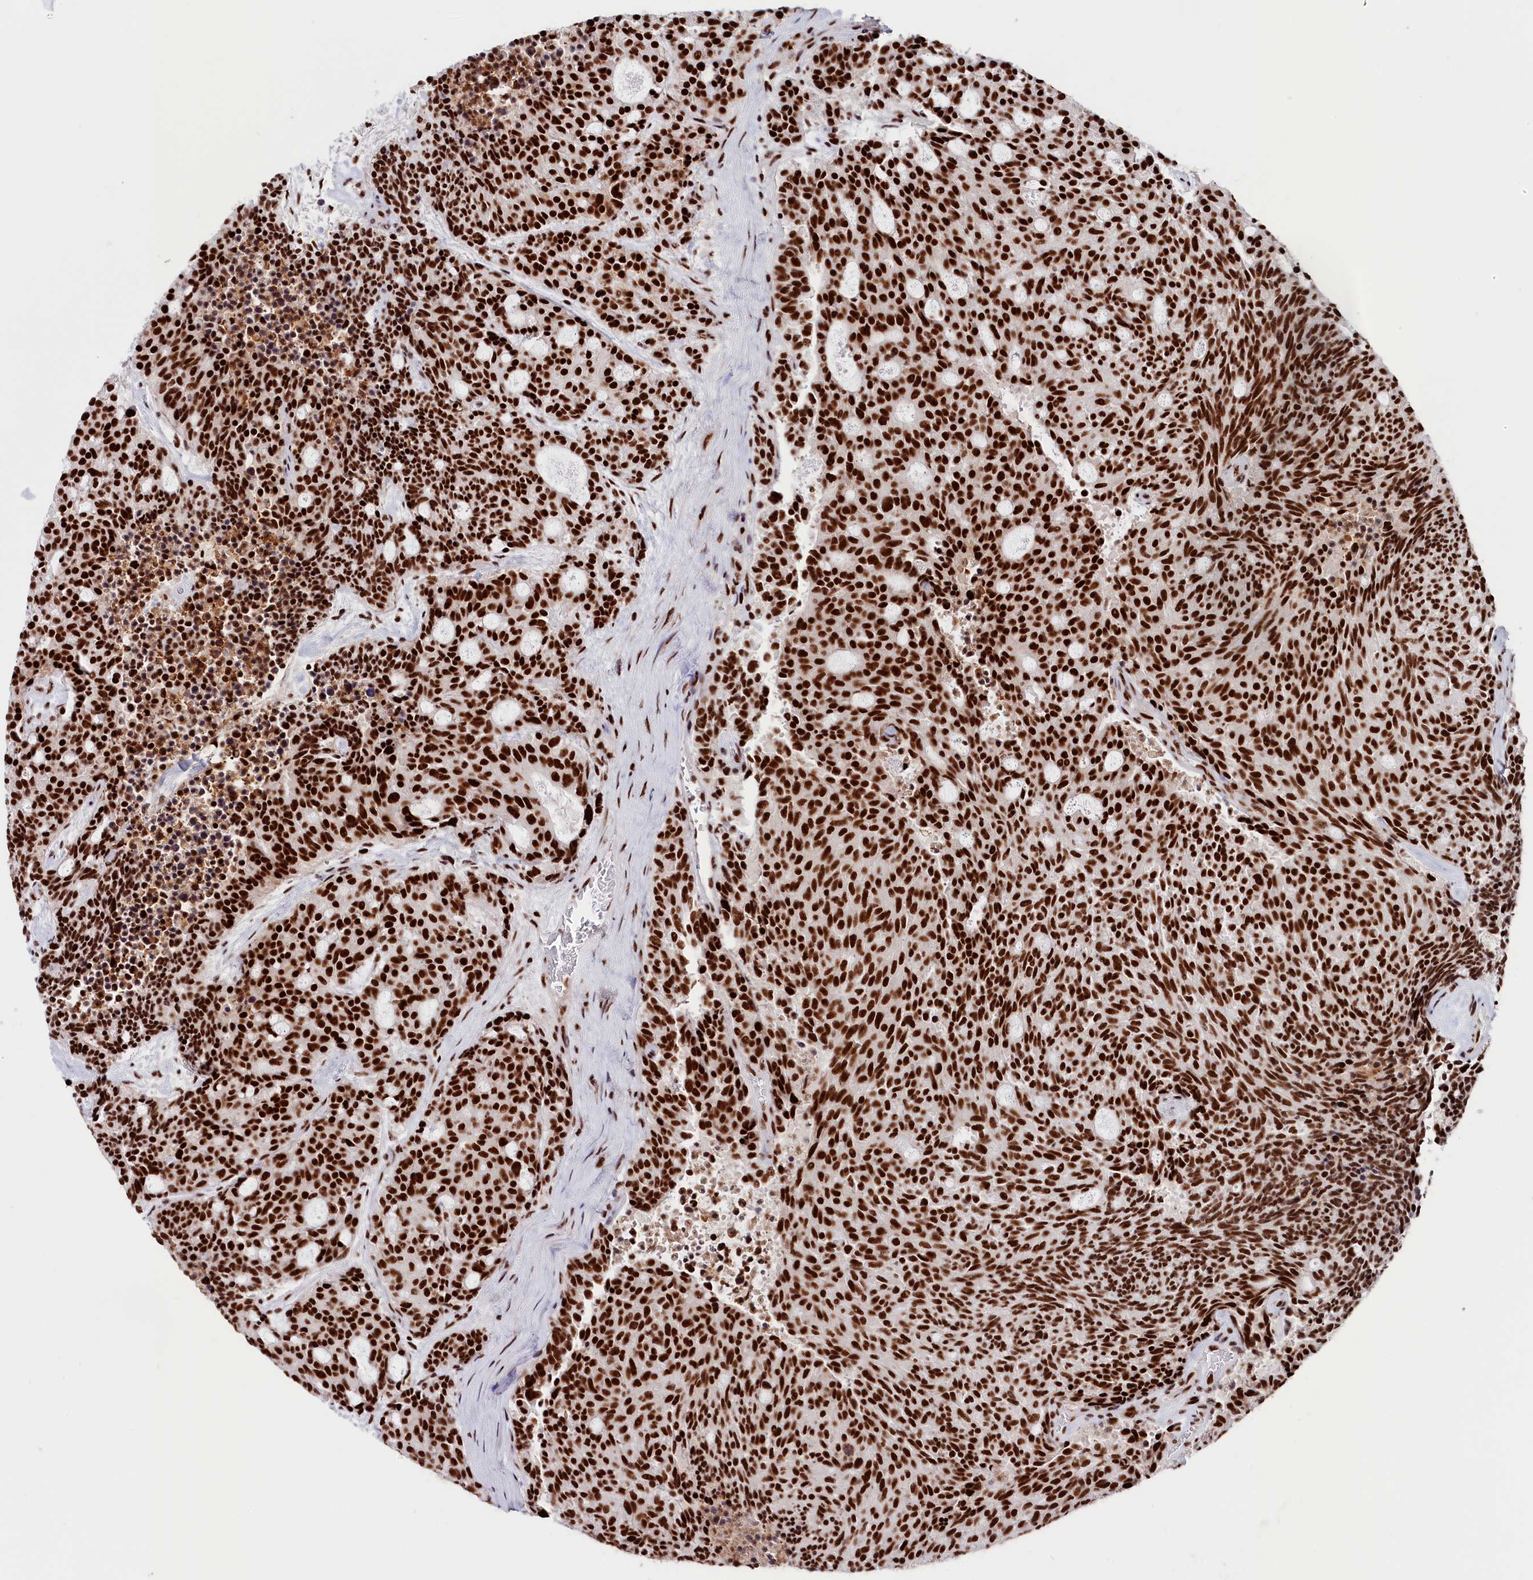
{"staining": {"intensity": "strong", "quantity": ">75%", "location": "nuclear"}, "tissue": "carcinoid", "cell_type": "Tumor cells", "image_type": "cancer", "snomed": [{"axis": "morphology", "description": "Carcinoid, malignant, NOS"}, {"axis": "topography", "description": "Pancreas"}], "caption": "IHC staining of carcinoid (malignant), which reveals high levels of strong nuclear staining in about >75% of tumor cells indicating strong nuclear protein staining. The staining was performed using DAB (brown) for protein detection and nuclei were counterstained in hematoxylin (blue).", "gene": "SNRNP70", "patient": {"sex": "female", "age": 54}}